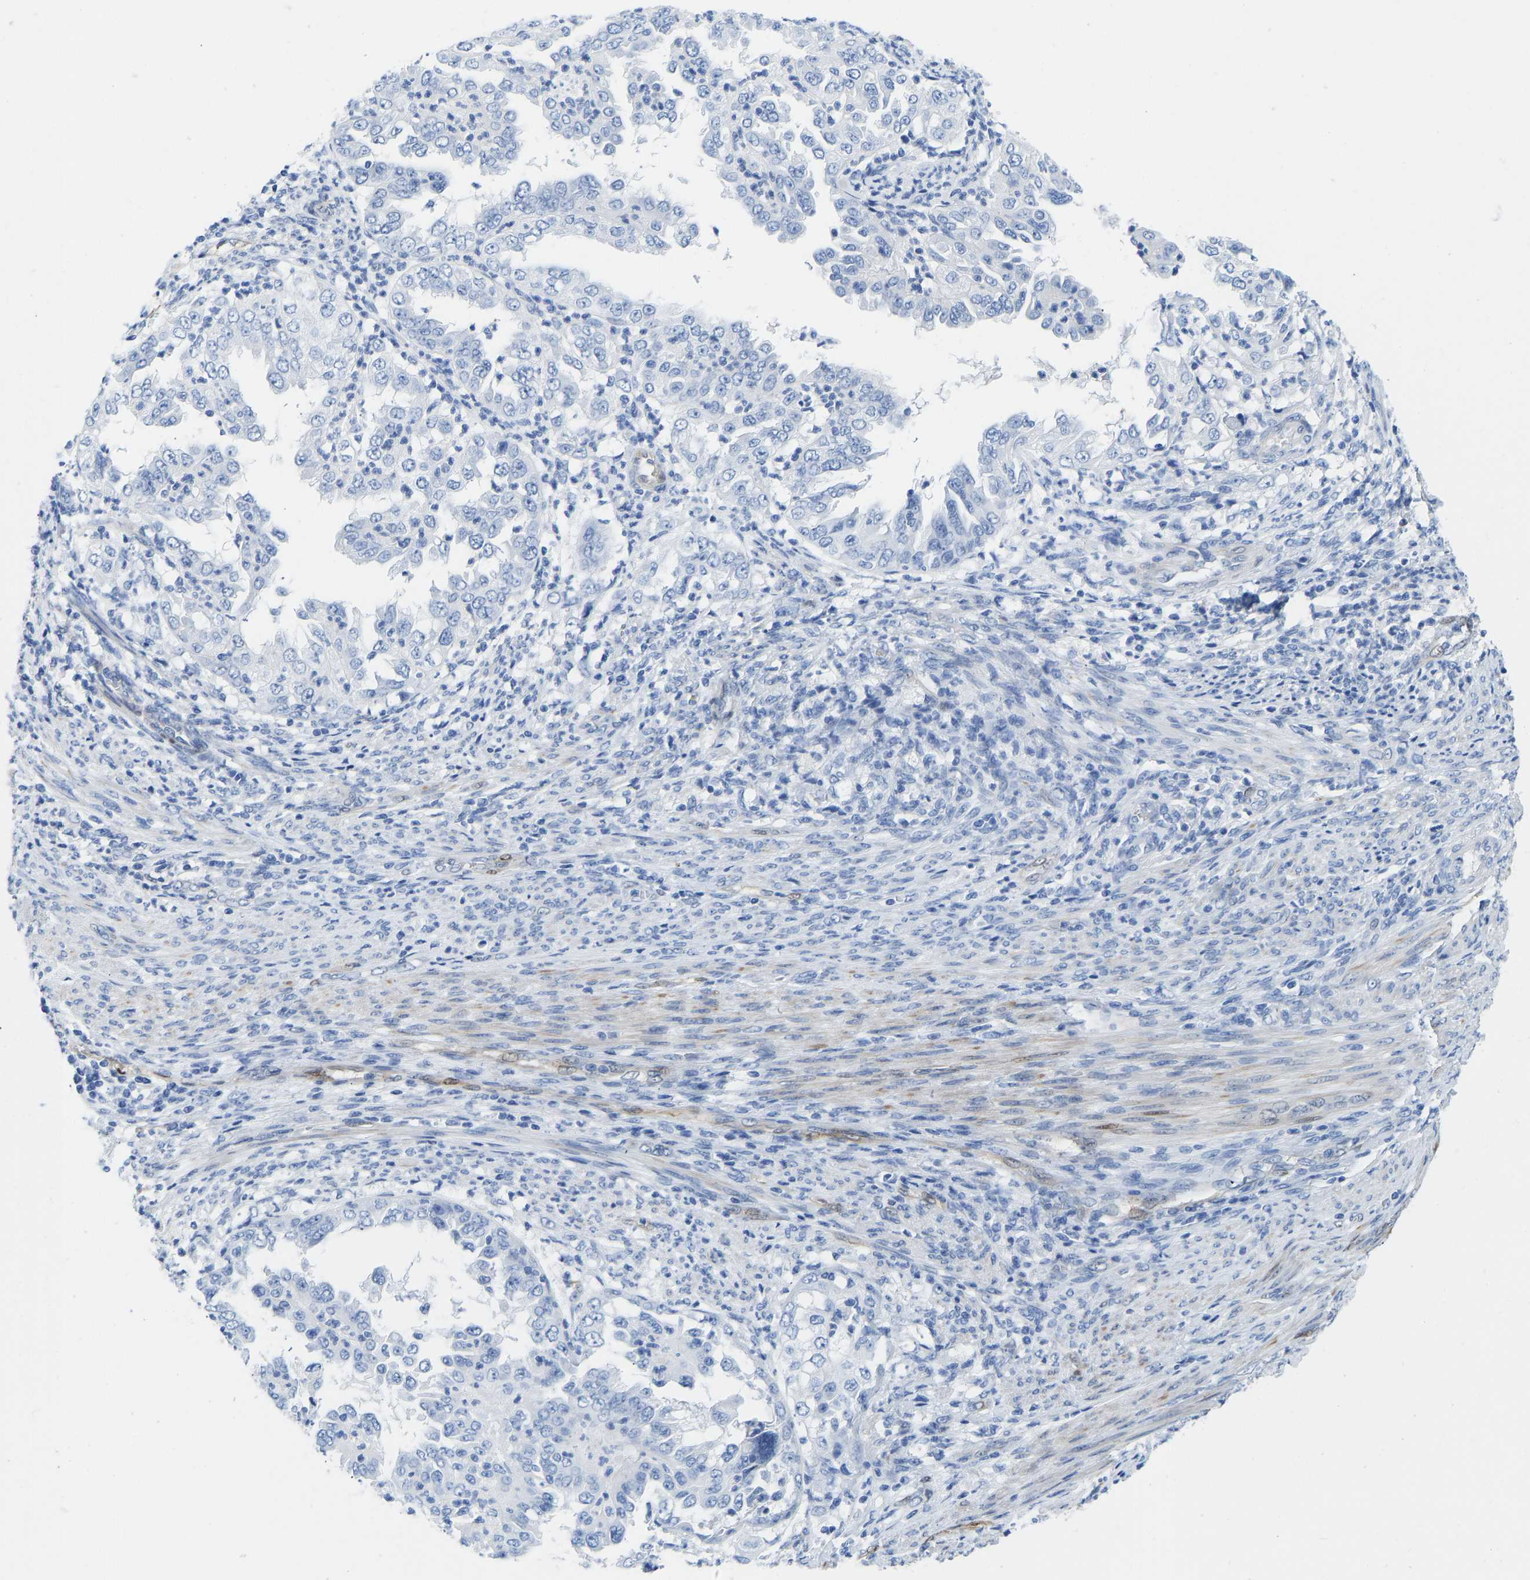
{"staining": {"intensity": "negative", "quantity": "none", "location": "none"}, "tissue": "endometrial cancer", "cell_type": "Tumor cells", "image_type": "cancer", "snomed": [{"axis": "morphology", "description": "Adenocarcinoma, NOS"}, {"axis": "topography", "description": "Endometrium"}], "caption": "A high-resolution photomicrograph shows immunohistochemistry staining of endometrial cancer, which shows no significant expression in tumor cells.", "gene": "NKAIN3", "patient": {"sex": "female", "age": 85}}